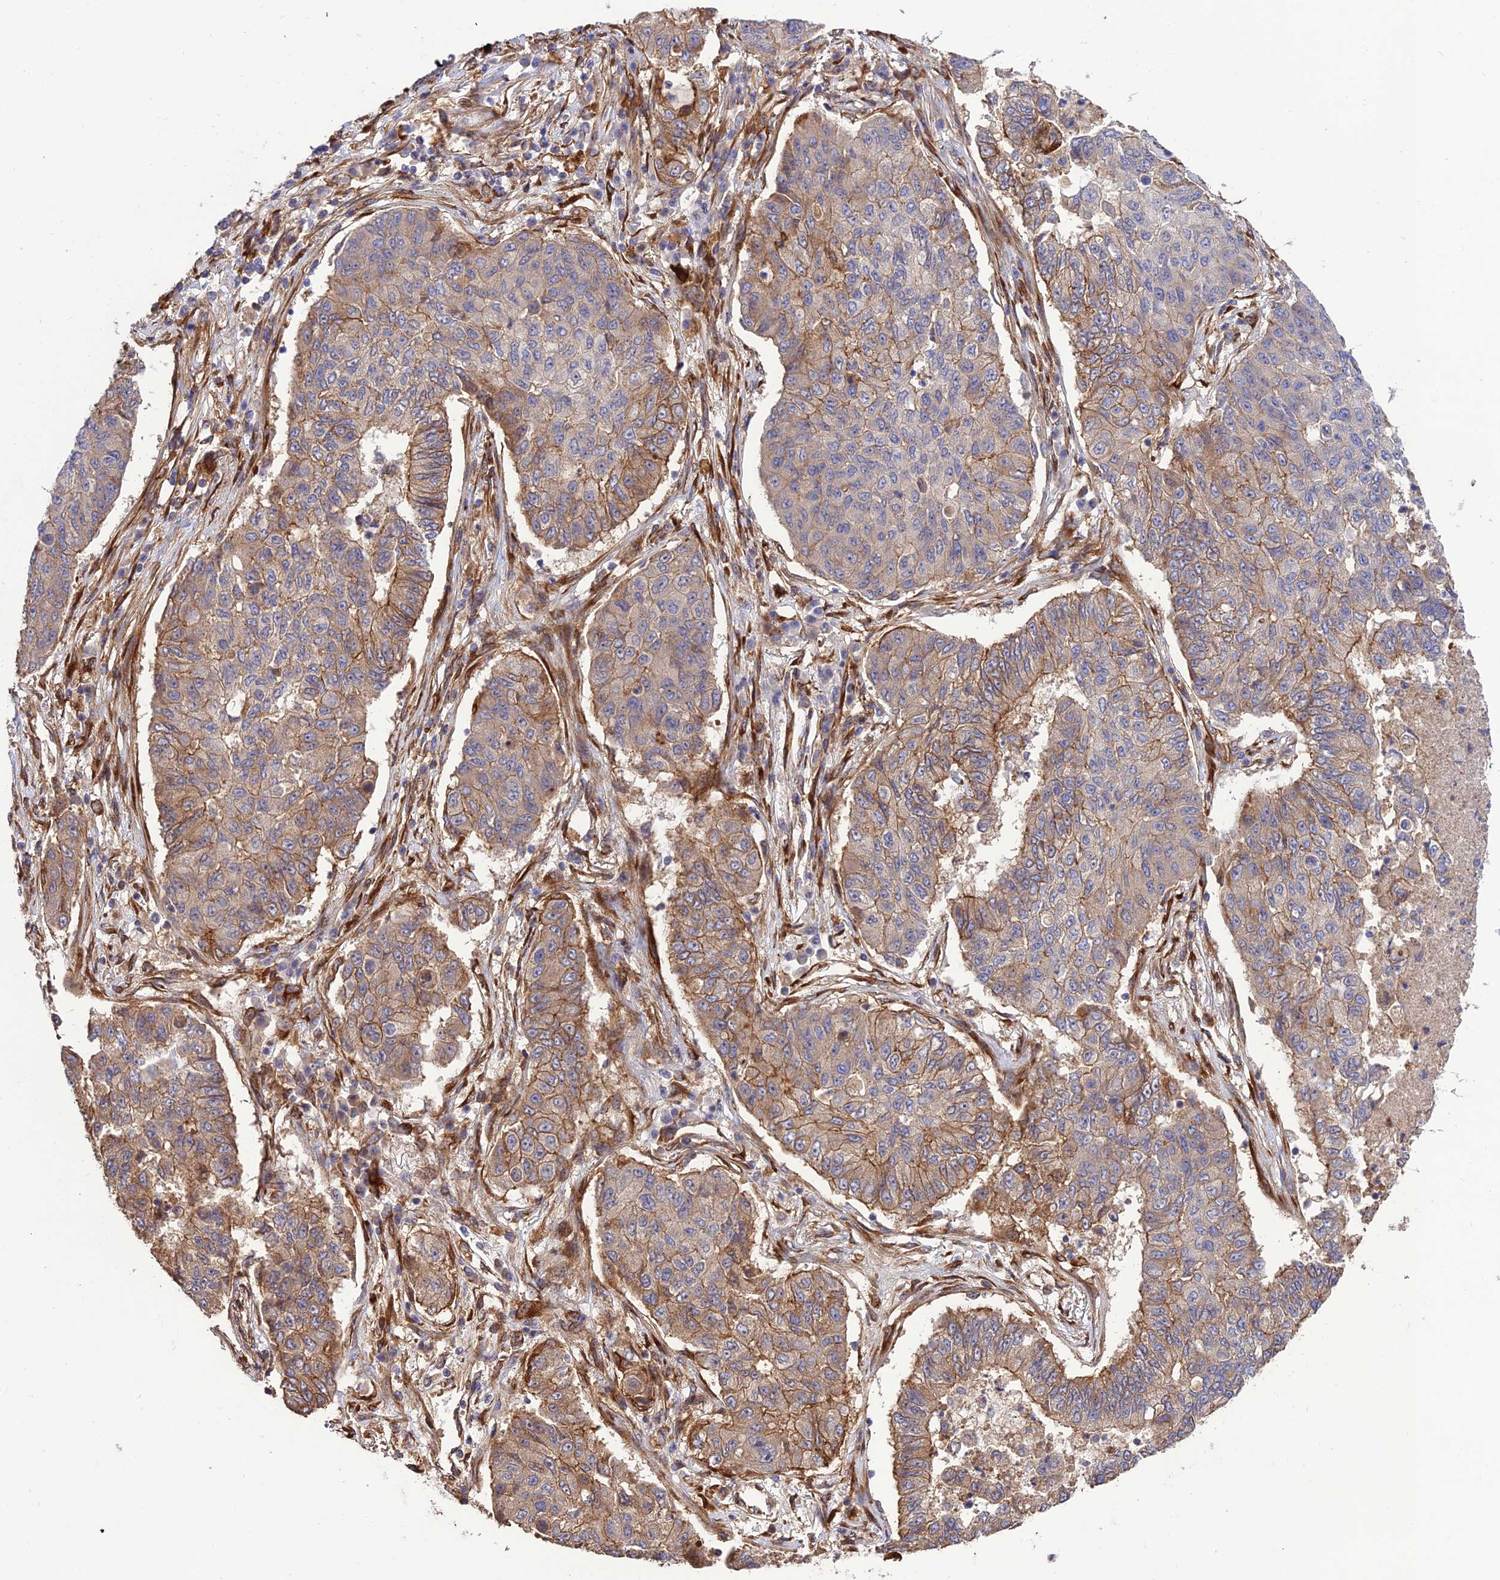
{"staining": {"intensity": "moderate", "quantity": "25%-75%", "location": "cytoplasmic/membranous"}, "tissue": "lung cancer", "cell_type": "Tumor cells", "image_type": "cancer", "snomed": [{"axis": "morphology", "description": "Squamous cell carcinoma, NOS"}, {"axis": "topography", "description": "Lung"}], "caption": "Lung squamous cell carcinoma stained with a brown dye displays moderate cytoplasmic/membranous positive expression in approximately 25%-75% of tumor cells.", "gene": "CRTAP", "patient": {"sex": "male", "age": 74}}